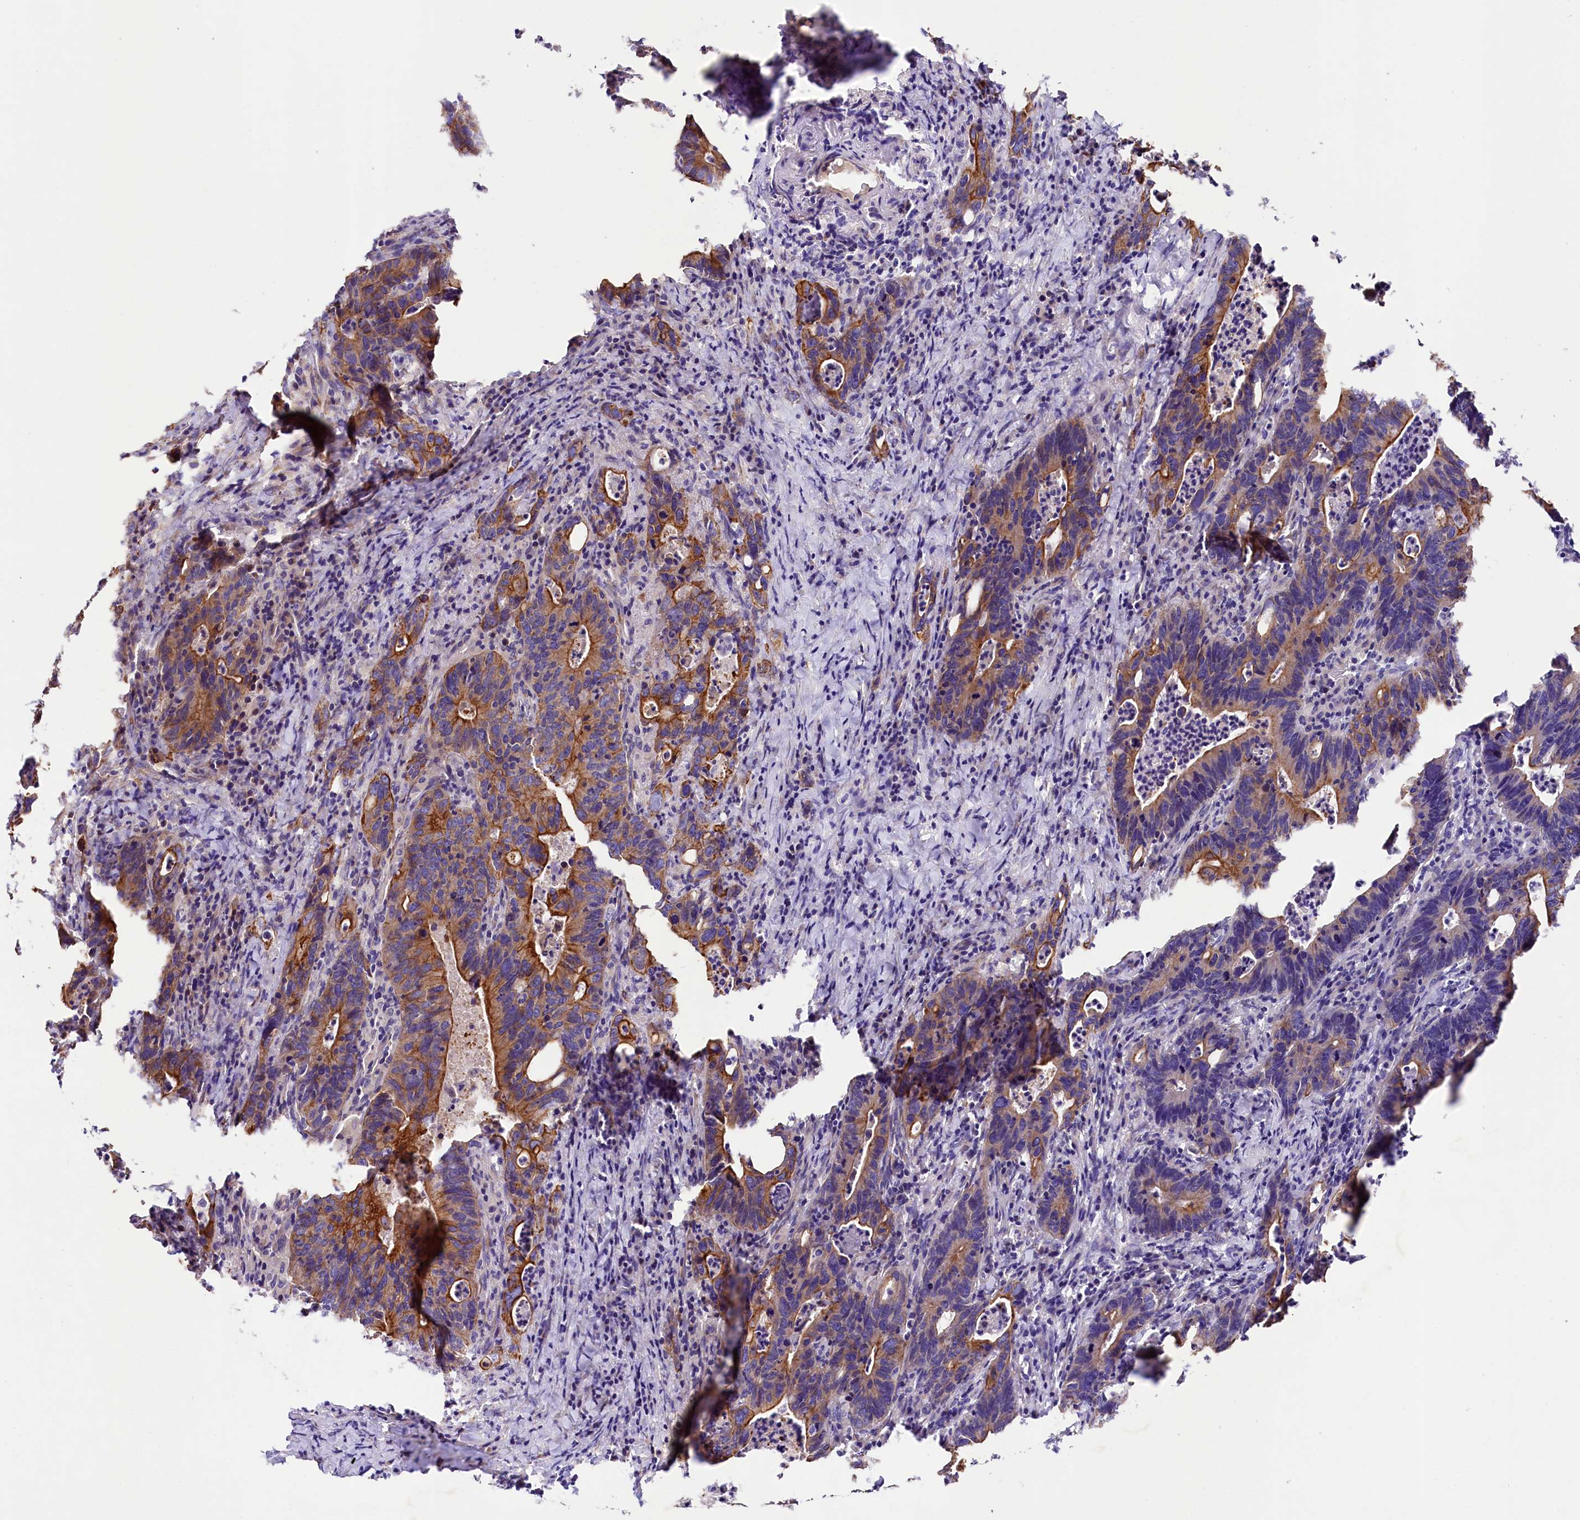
{"staining": {"intensity": "moderate", "quantity": ">75%", "location": "cytoplasmic/membranous"}, "tissue": "colorectal cancer", "cell_type": "Tumor cells", "image_type": "cancer", "snomed": [{"axis": "morphology", "description": "Adenocarcinoma, NOS"}, {"axis": "topography", "description": "Colon"}], "caption": "Immunohistochemical staining of colorectal cancer demonstrates moderate cytoplasmic/membranous protein staining in about >75% of tumor cells.", "gene": "VPS11", "patient": {"sex": "female", "age": 75}}